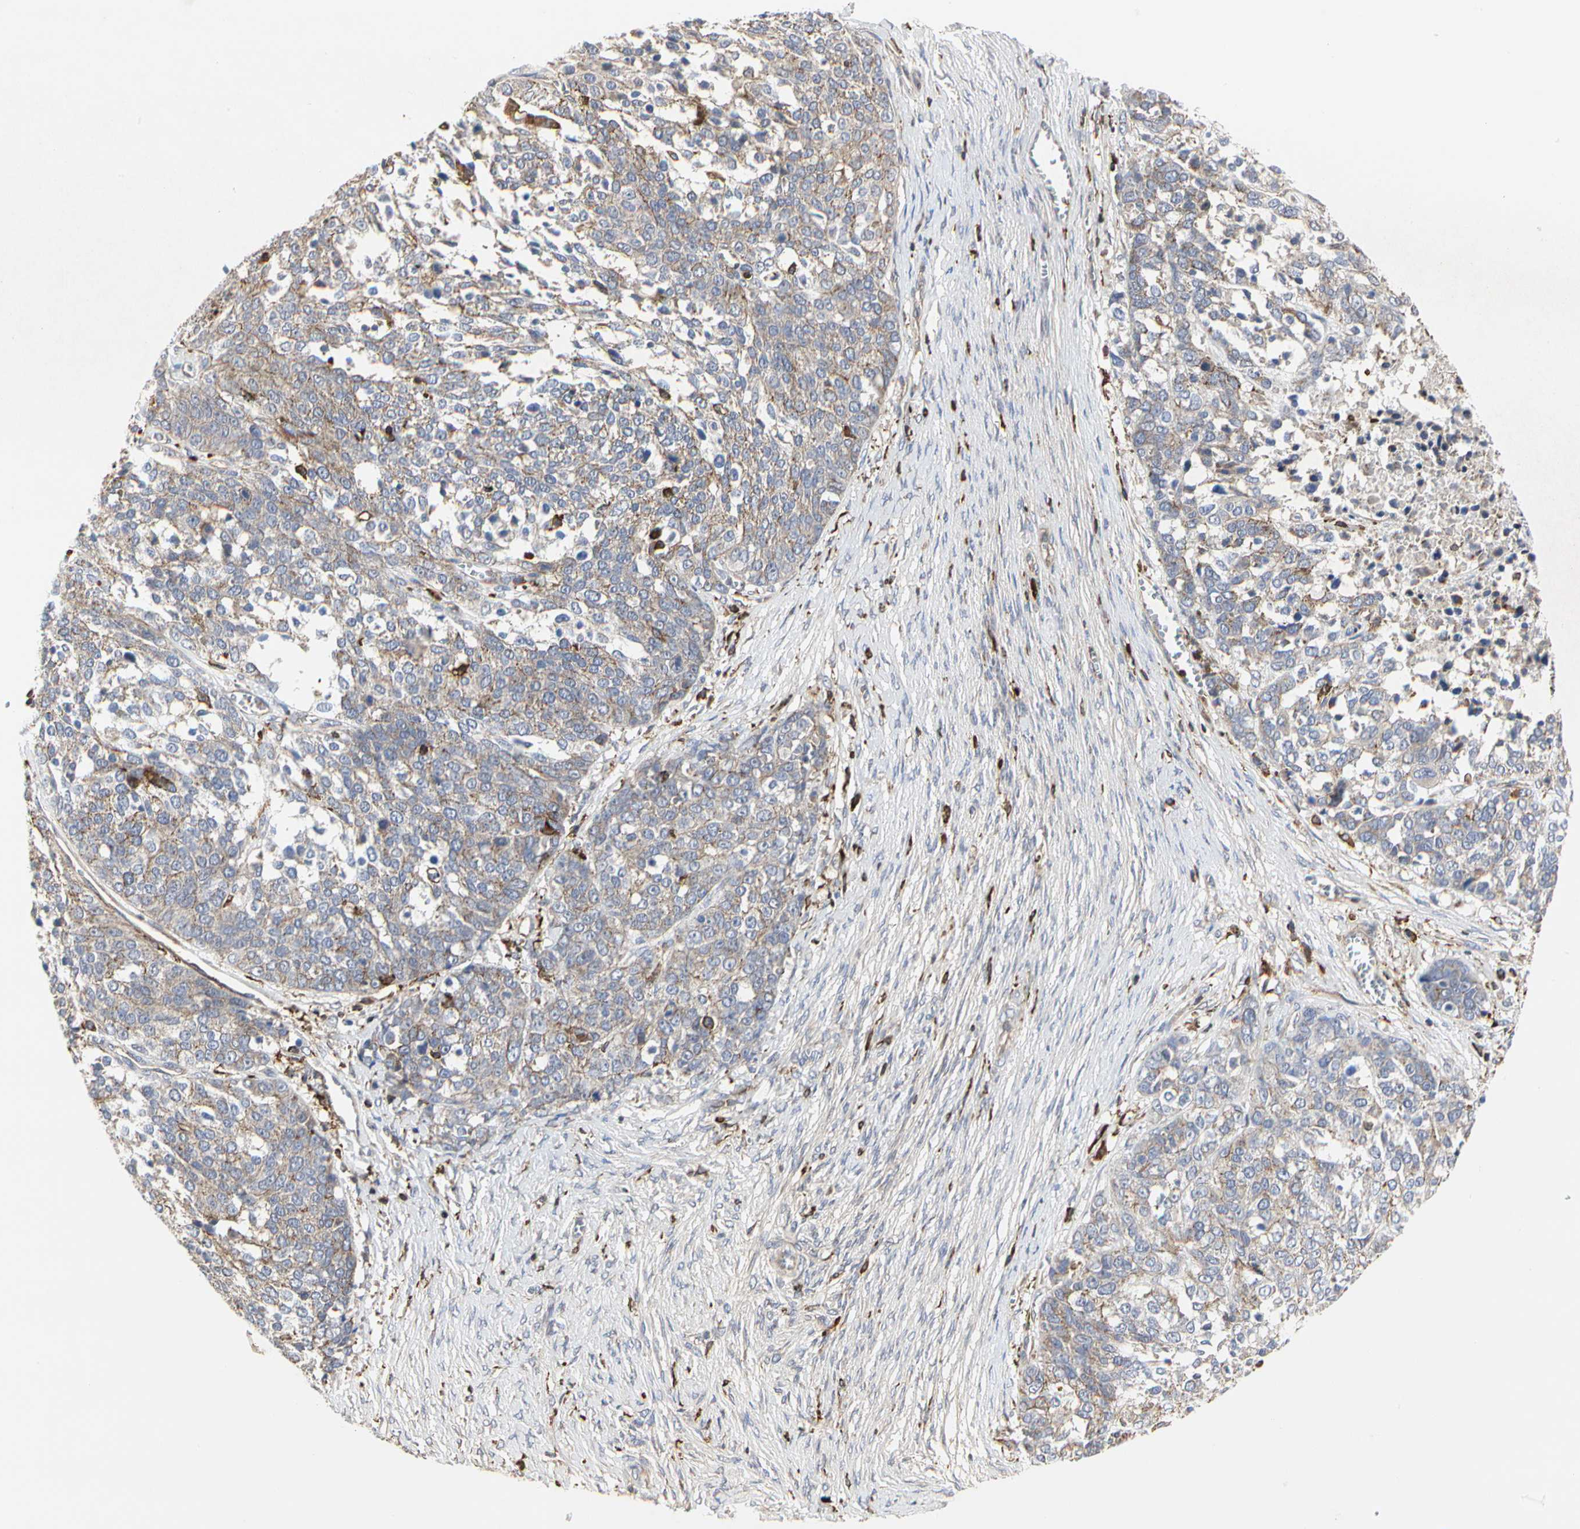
{"staining": {"intensity": "weak", "quantity": "25%-75%", "location": "cytoplasmic/membranous"}, "tissue": "ovarian cancer", "cell_type": "Tumor cells", "image_type": "cancer", "snomed": [{"axis": "morphology", "description": "Cystadenocarcinoma, serous, NOS"}, {"axis": "topography", "description": "Ovary"}], "caption": "Immunohistochemistry (IHC) histopathology image of neoplastic tissue: human ovarian serous cystadenocarcinoma stained using immunohistochemistry reveals low levels of weak protein expression localized specifically in the cytoplasmic/membranous of tumor cells, appearing as a cytoplasmic/membranous brown color.", "gene": "NAPG", "patient": {"sex": "female", "age": 44}}